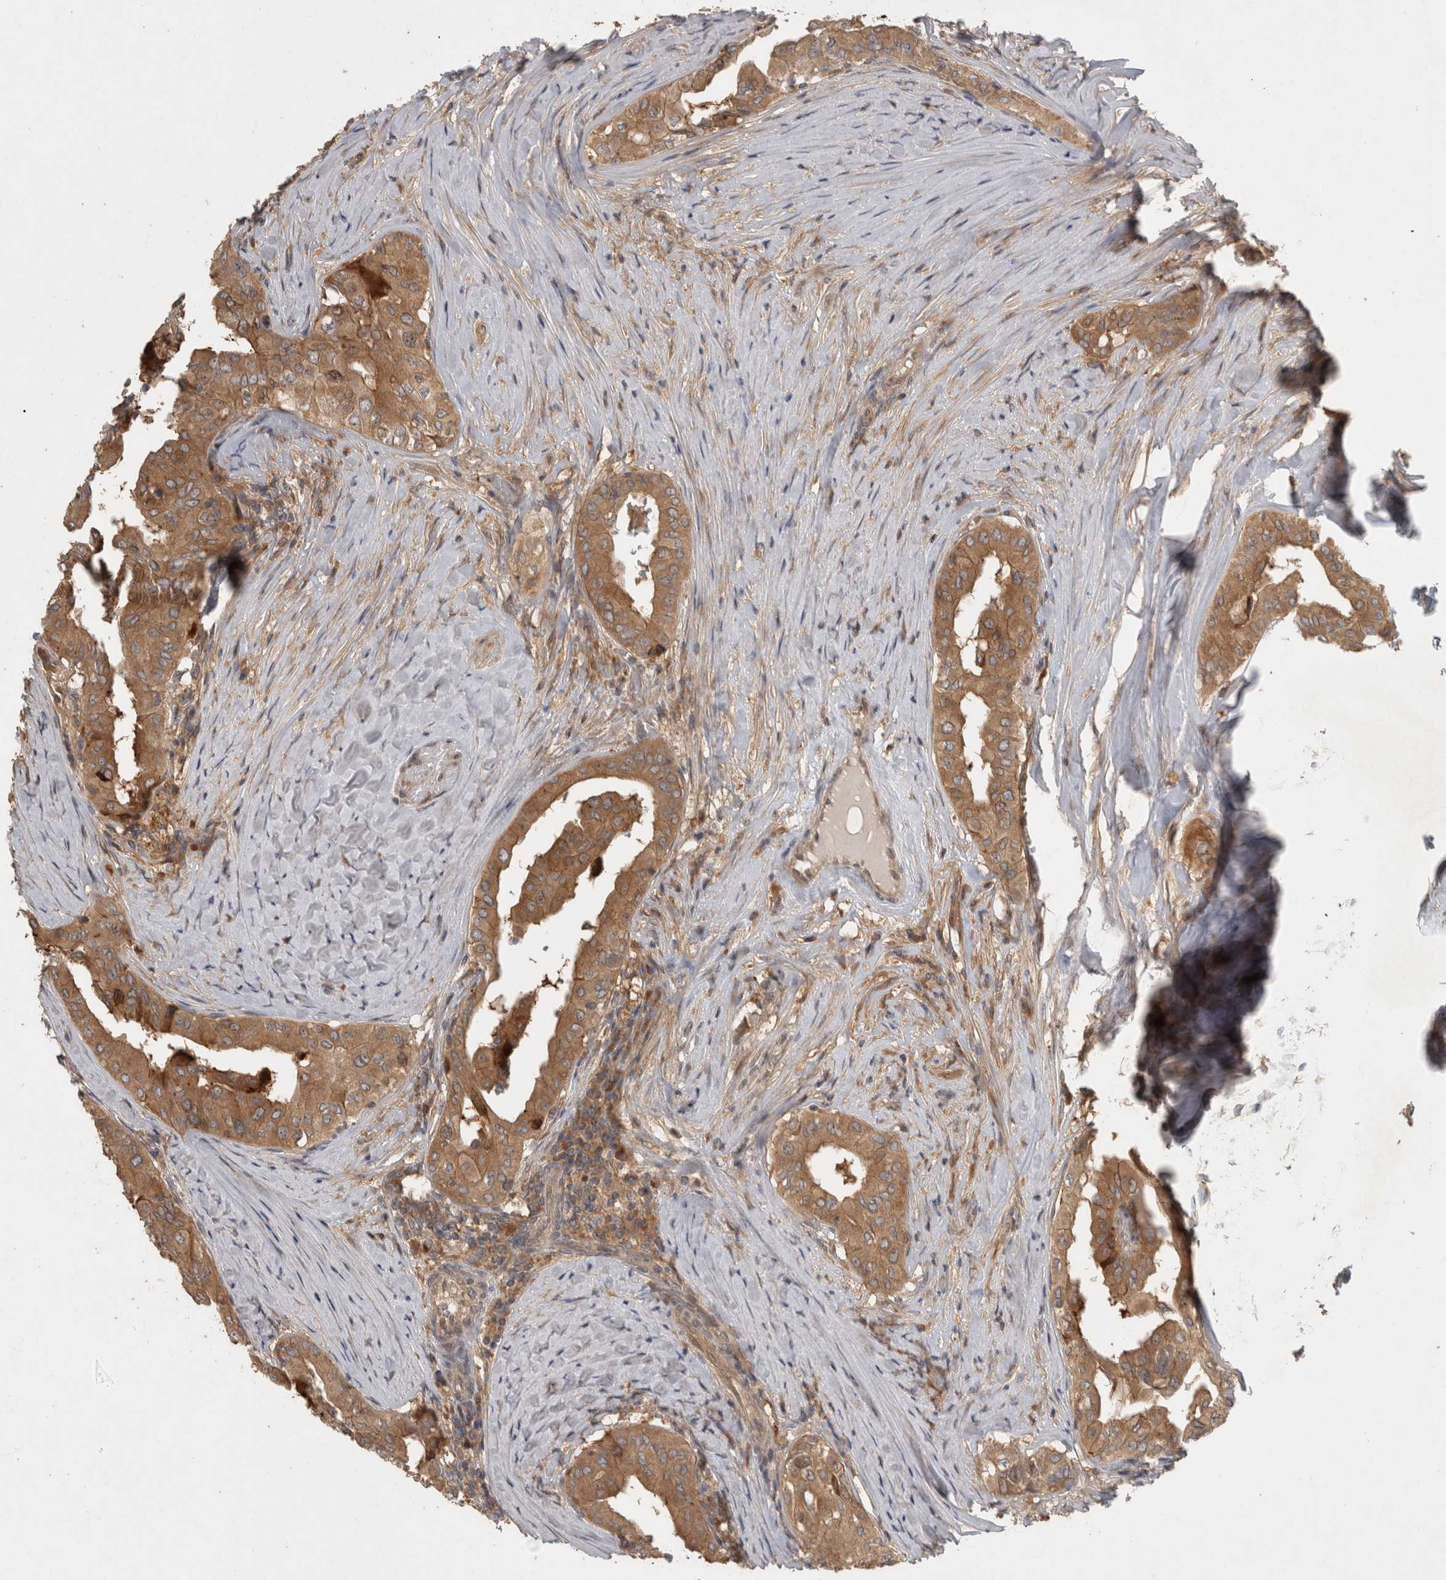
{"staining": {"intensity": "moderate", "quantity": ">75%", "location": "cytoplasmic/membranous"}, "tissue": "thyroid cancer", "cell_type": "Tumor cells", "image_type": "cancer", "snomed": [{"axis": "morphology", "description": "Papillary adenocarcinoma, NOS"}, {"axis": "topography", "description": "Thyroid gland"}], "caption": "High-power microscopy captured an immunohistochemistry histopathology image of papillary adenocarcinoma (thyroid), revealing moderate cytoplasmic/membranous staining in approximately >75% of tumor cells.", "gene": "VEPH1", "patient": {"sex": "male", "age": 33}}